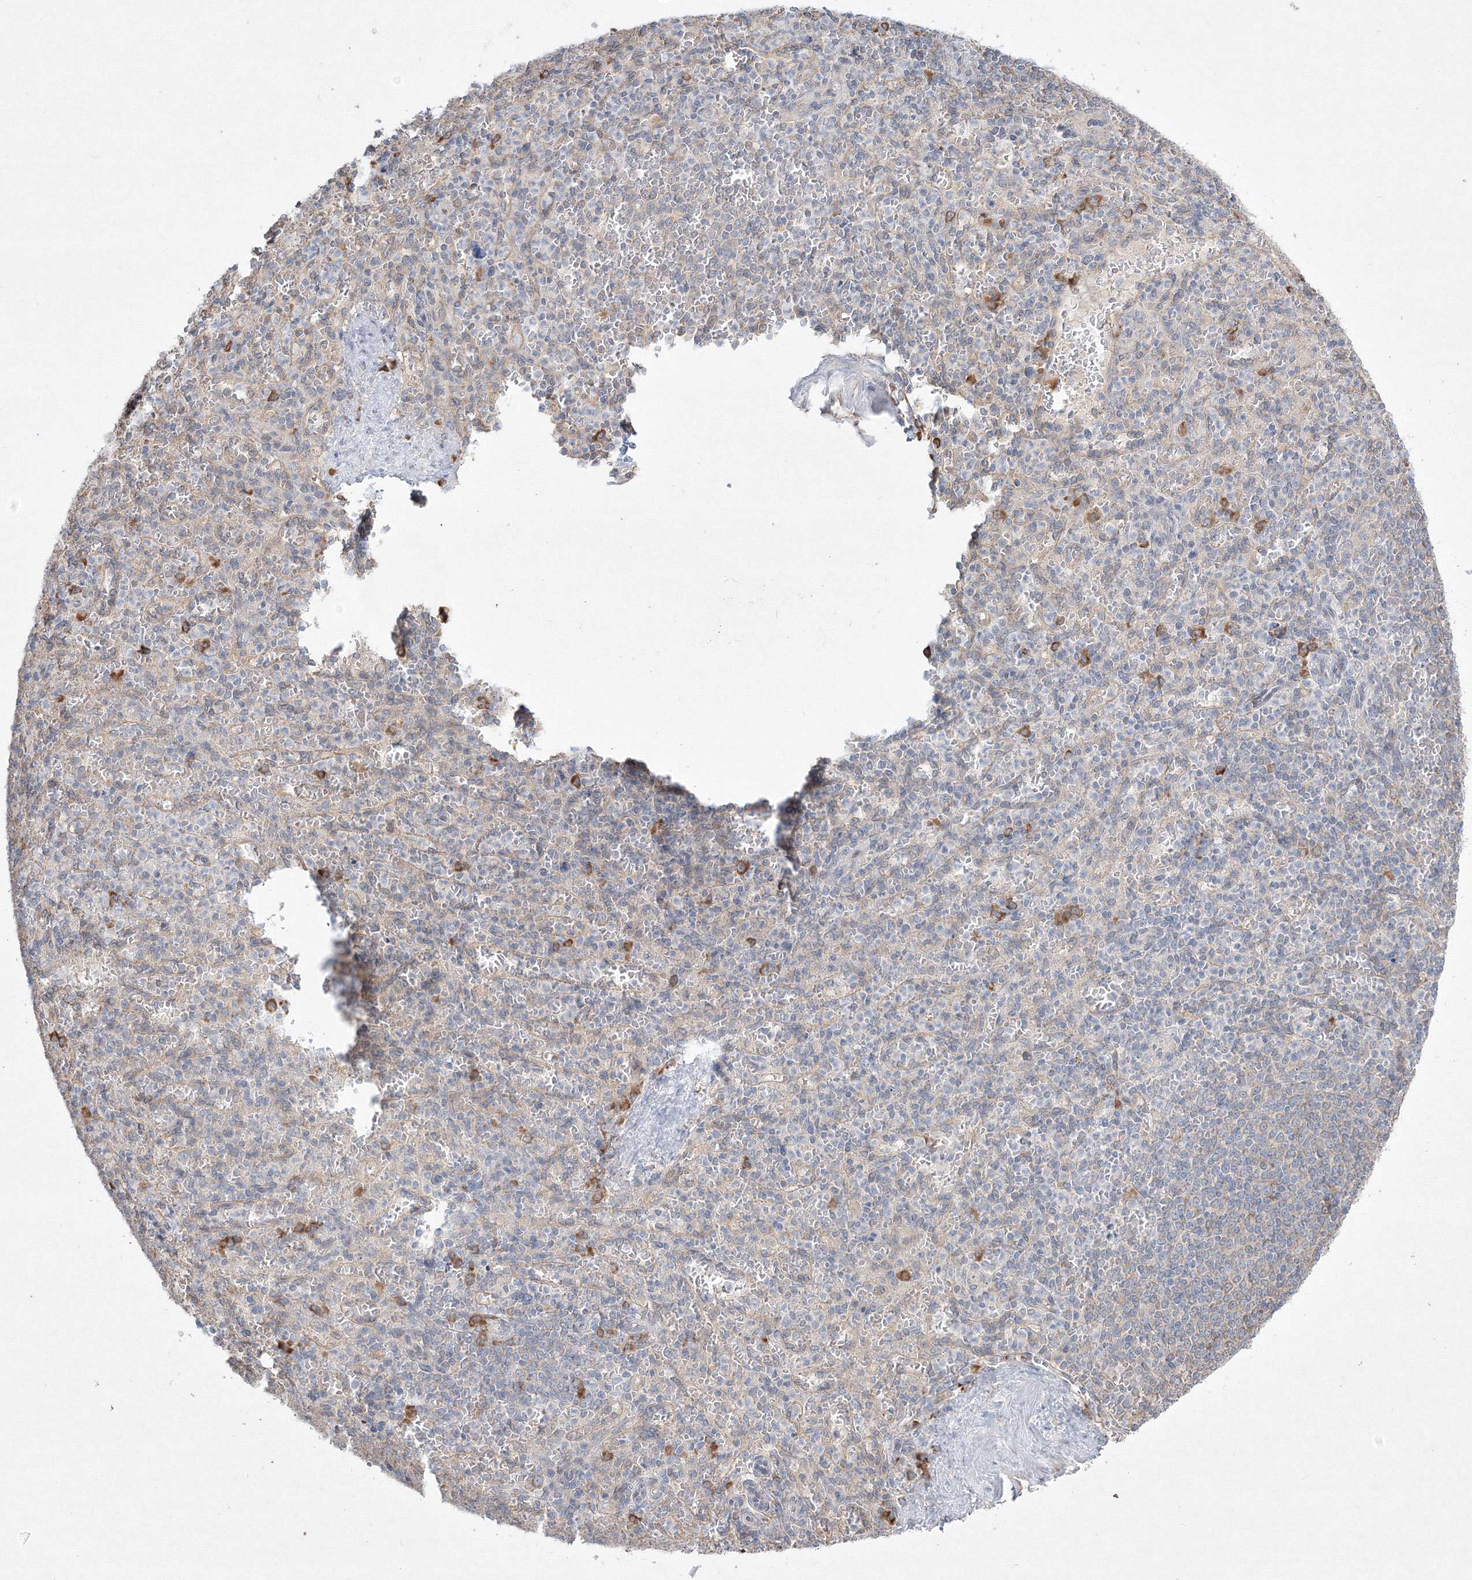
{"staining": {"intensity": "moderate", "quantity": "<25%", "location": "cytoplasmic/membranous"}, "tissue": "spleen", "cell_type": "Cells in red pulp", "image_type": "normal", "snomed": [{"axis": "morphology", "description": "Normal tissue, NOS"}, {"axis": "topography", "description": "Spleen"}], "caption": "Protein expression analysis of benign spleen reveals moderate cytoplasmic/membranous staining in approximately <25% of cells in red pulp. (DAB = brown stain, brightfield microscopy at high magnification).", "gene": "FBXL8", "patient": {"sex": "female", "age": 74}}